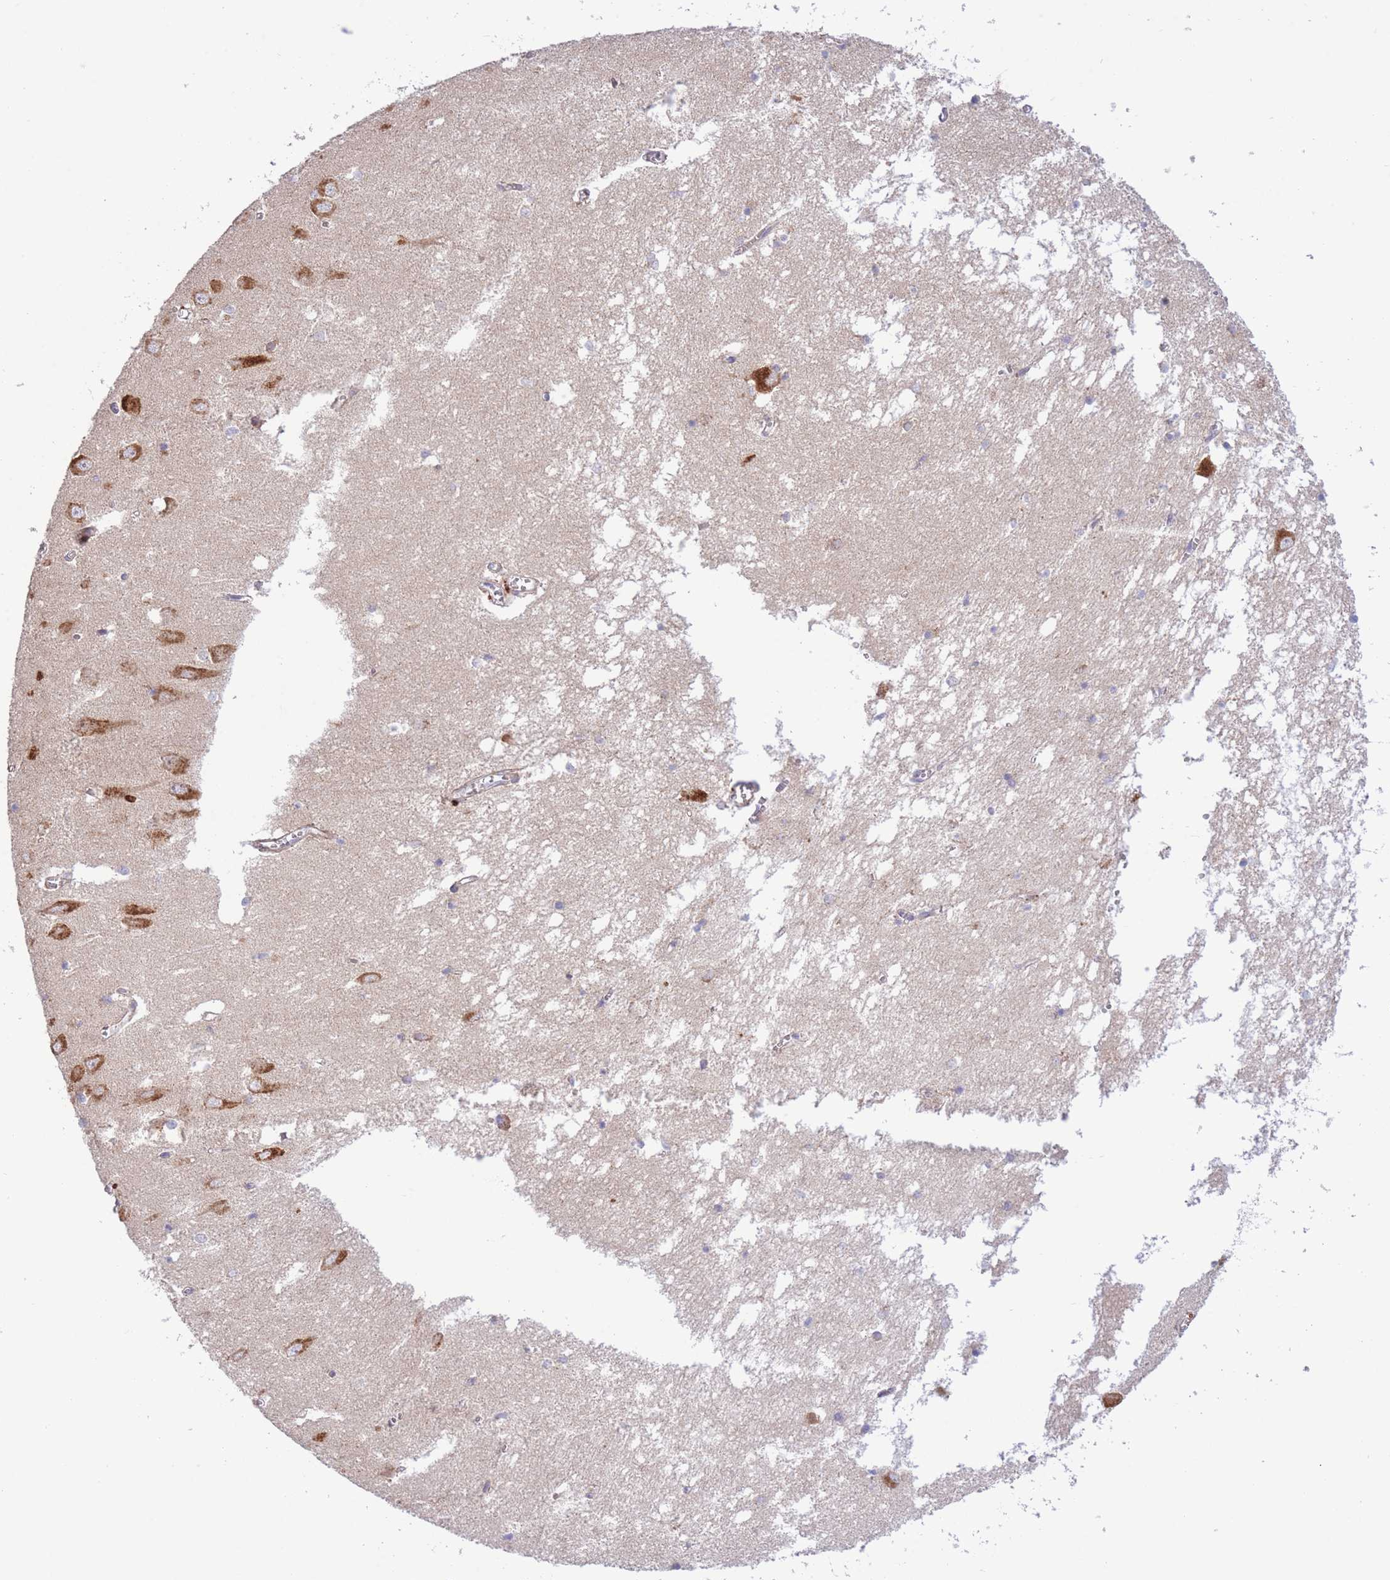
{"staining": {"intensity": "negative", "quantity": "none", "location": "none"}, "tissue": "hippocampus", "cell_type": "Glial cells", "image_type": "normal", "snomed": [{"axis": "morphology", "description": "Normal tissue, NOS"}, {"axis": "topography", "description": "Hippocampus"}], "caption": "A high-resolution image shows immunohistochemistry staining of normal hippocampus, which displays no significant staining in glial cells.", "gene": "ATP13A2", "patient": {"sex": "male", "age": 70}}